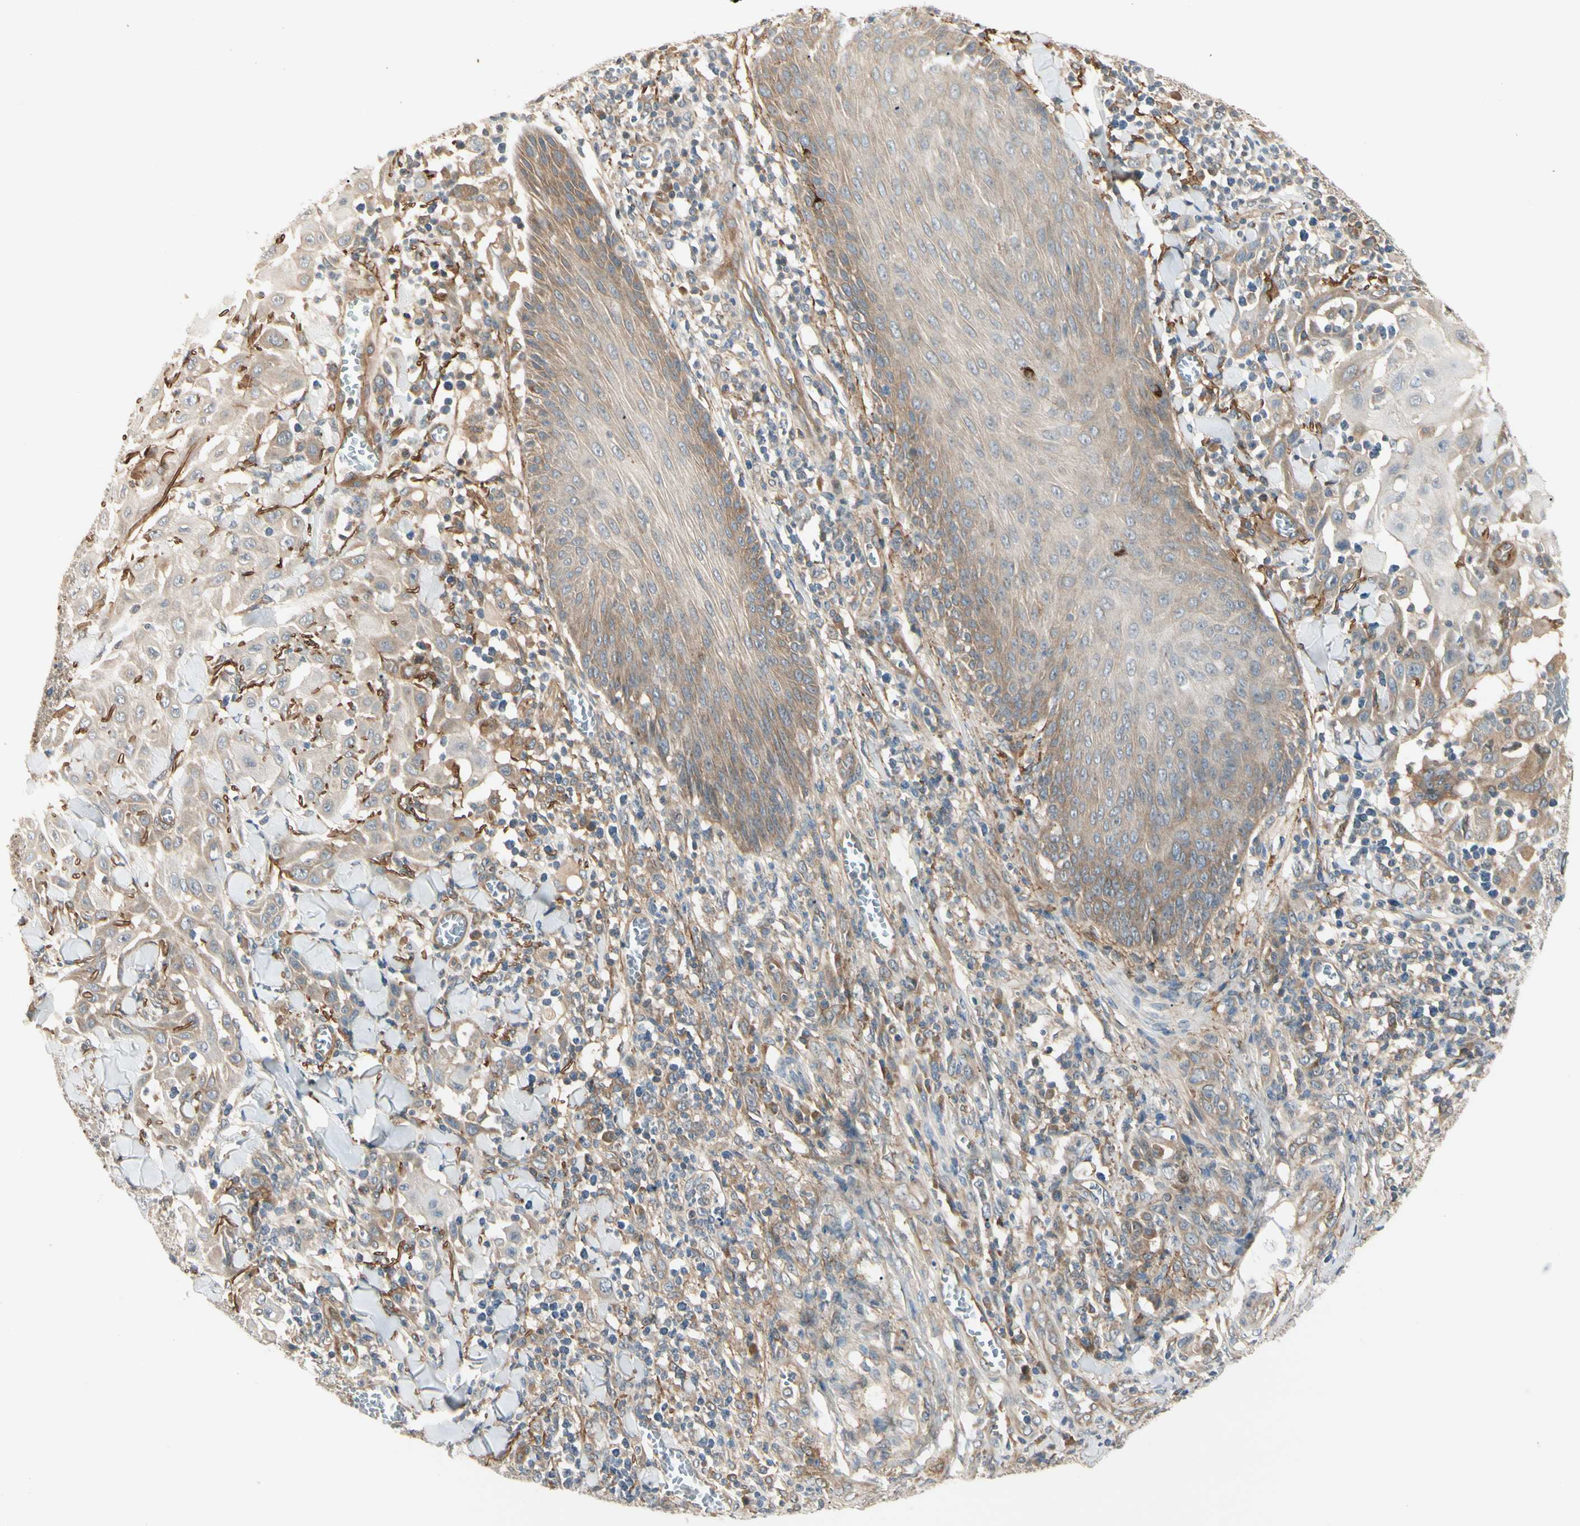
{"staining": {"intensity": "weak", "quantity": ">75%", "location": "cytoplasmic/membranous"}, "tissue": "skin cancer", "cell_type": "Tumor cells", "image_type": "cancer", "snomed": [{"axis": "morphology", "description": "Squamous cell carcinoma, NOS"}, {"axis": "topography", "description": "Skin"}], "caption": "Immunohistochemistry (IHC) photomicrograph of neoplastic tissue: squamous cell carcinoma (skin) stained using immunohistochemistry shows low levels of weak protein expression localized specifically in the cytoplasmic/membranous of tumor cells, appearing as a cytoplasmic/membranous brown color.", "gene": "F2R", "patient": {"sex": "male", "age": 24}}